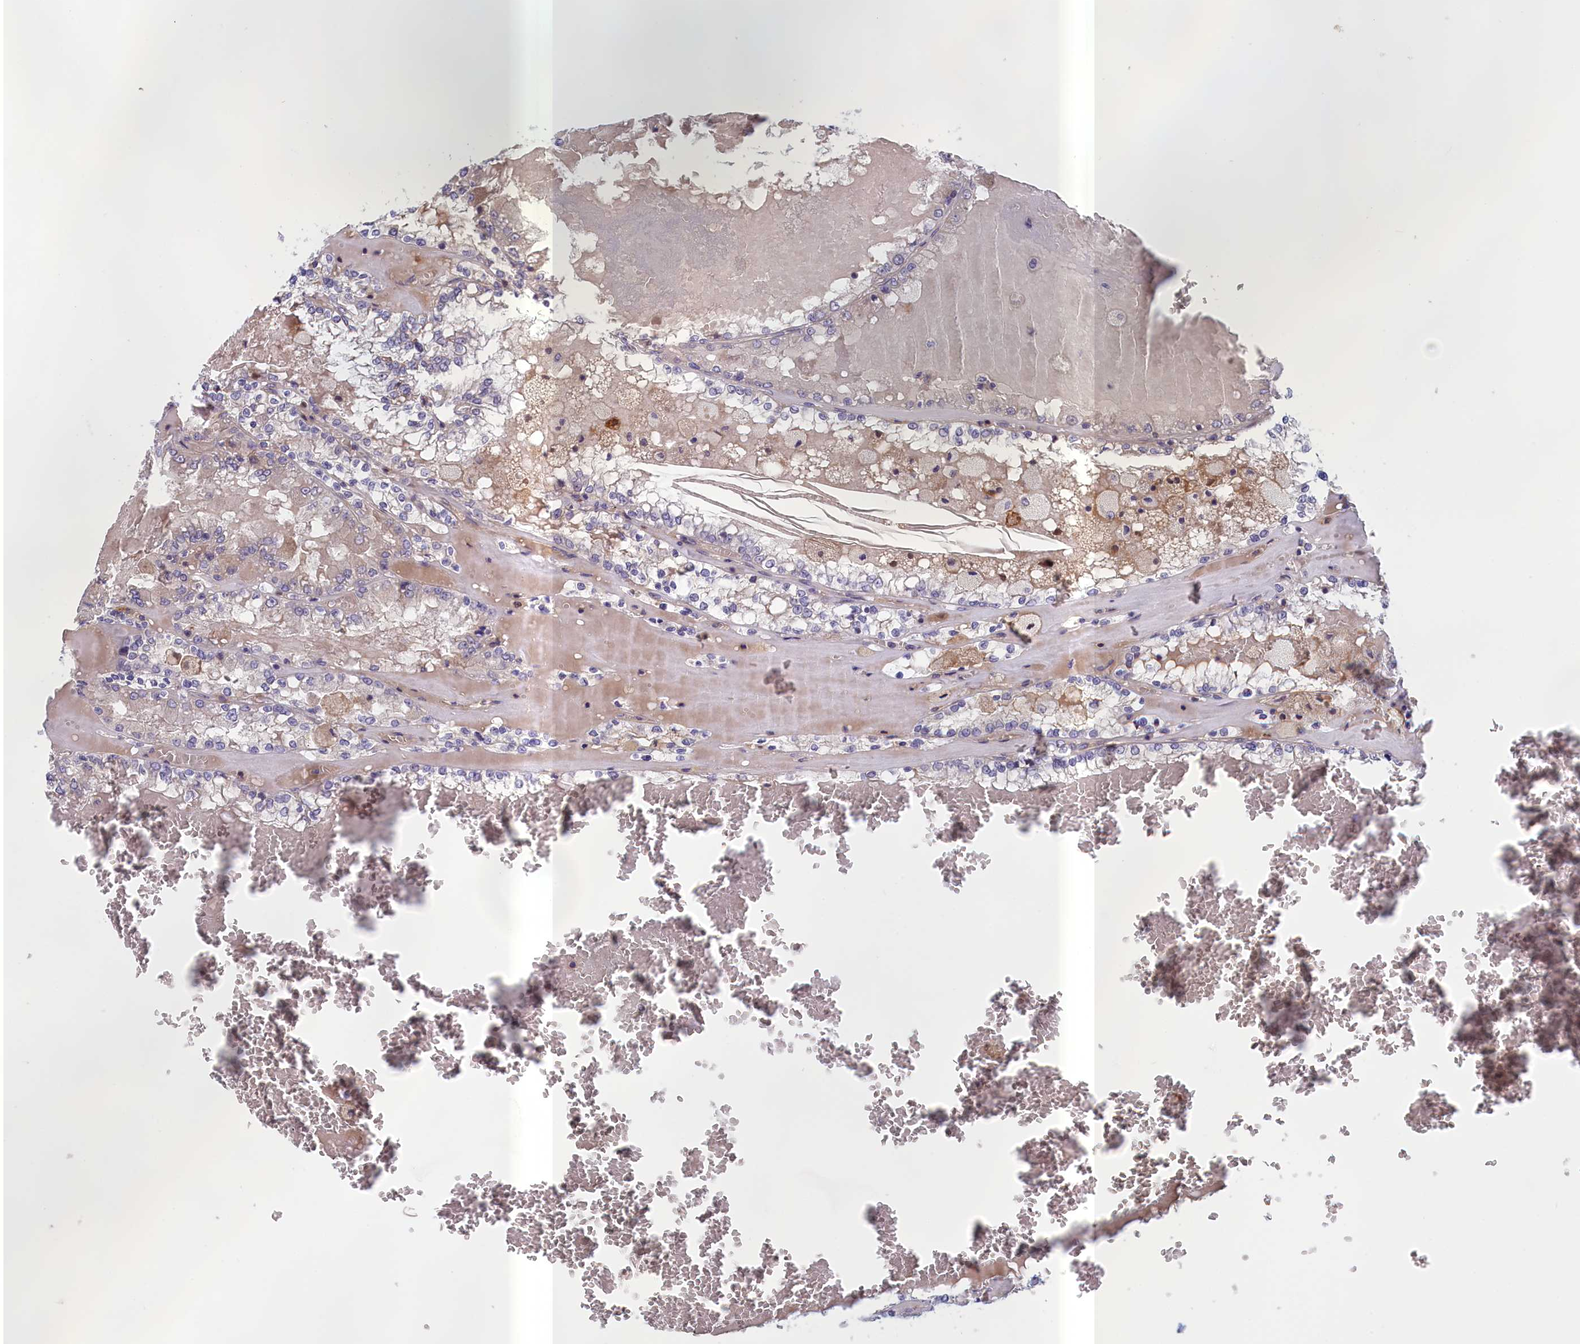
{"staining": {"intensity": "negative", "quantity": "none", "location": "none"}, "tissue": "renal cancer", "cell_type": "Tumor cells", "image_type": "cancer", "snomed": [{"axis": "morphology", "description": "Adenocarcinoma, NOS"}, {"axis": "topography", "description": "Kidney"}], "caption": "Immunohistochemical staining of human renal adenocarcinoma exhibits no significant staining in tumor cells. Brightfield microscopy of immunohistochemistry (IHC) stained with DAB (brown) and hematoxylin (blue), captured at high magnification.", "gene": "IGFALS", "patient": {"sex": "female", "age": 56}}